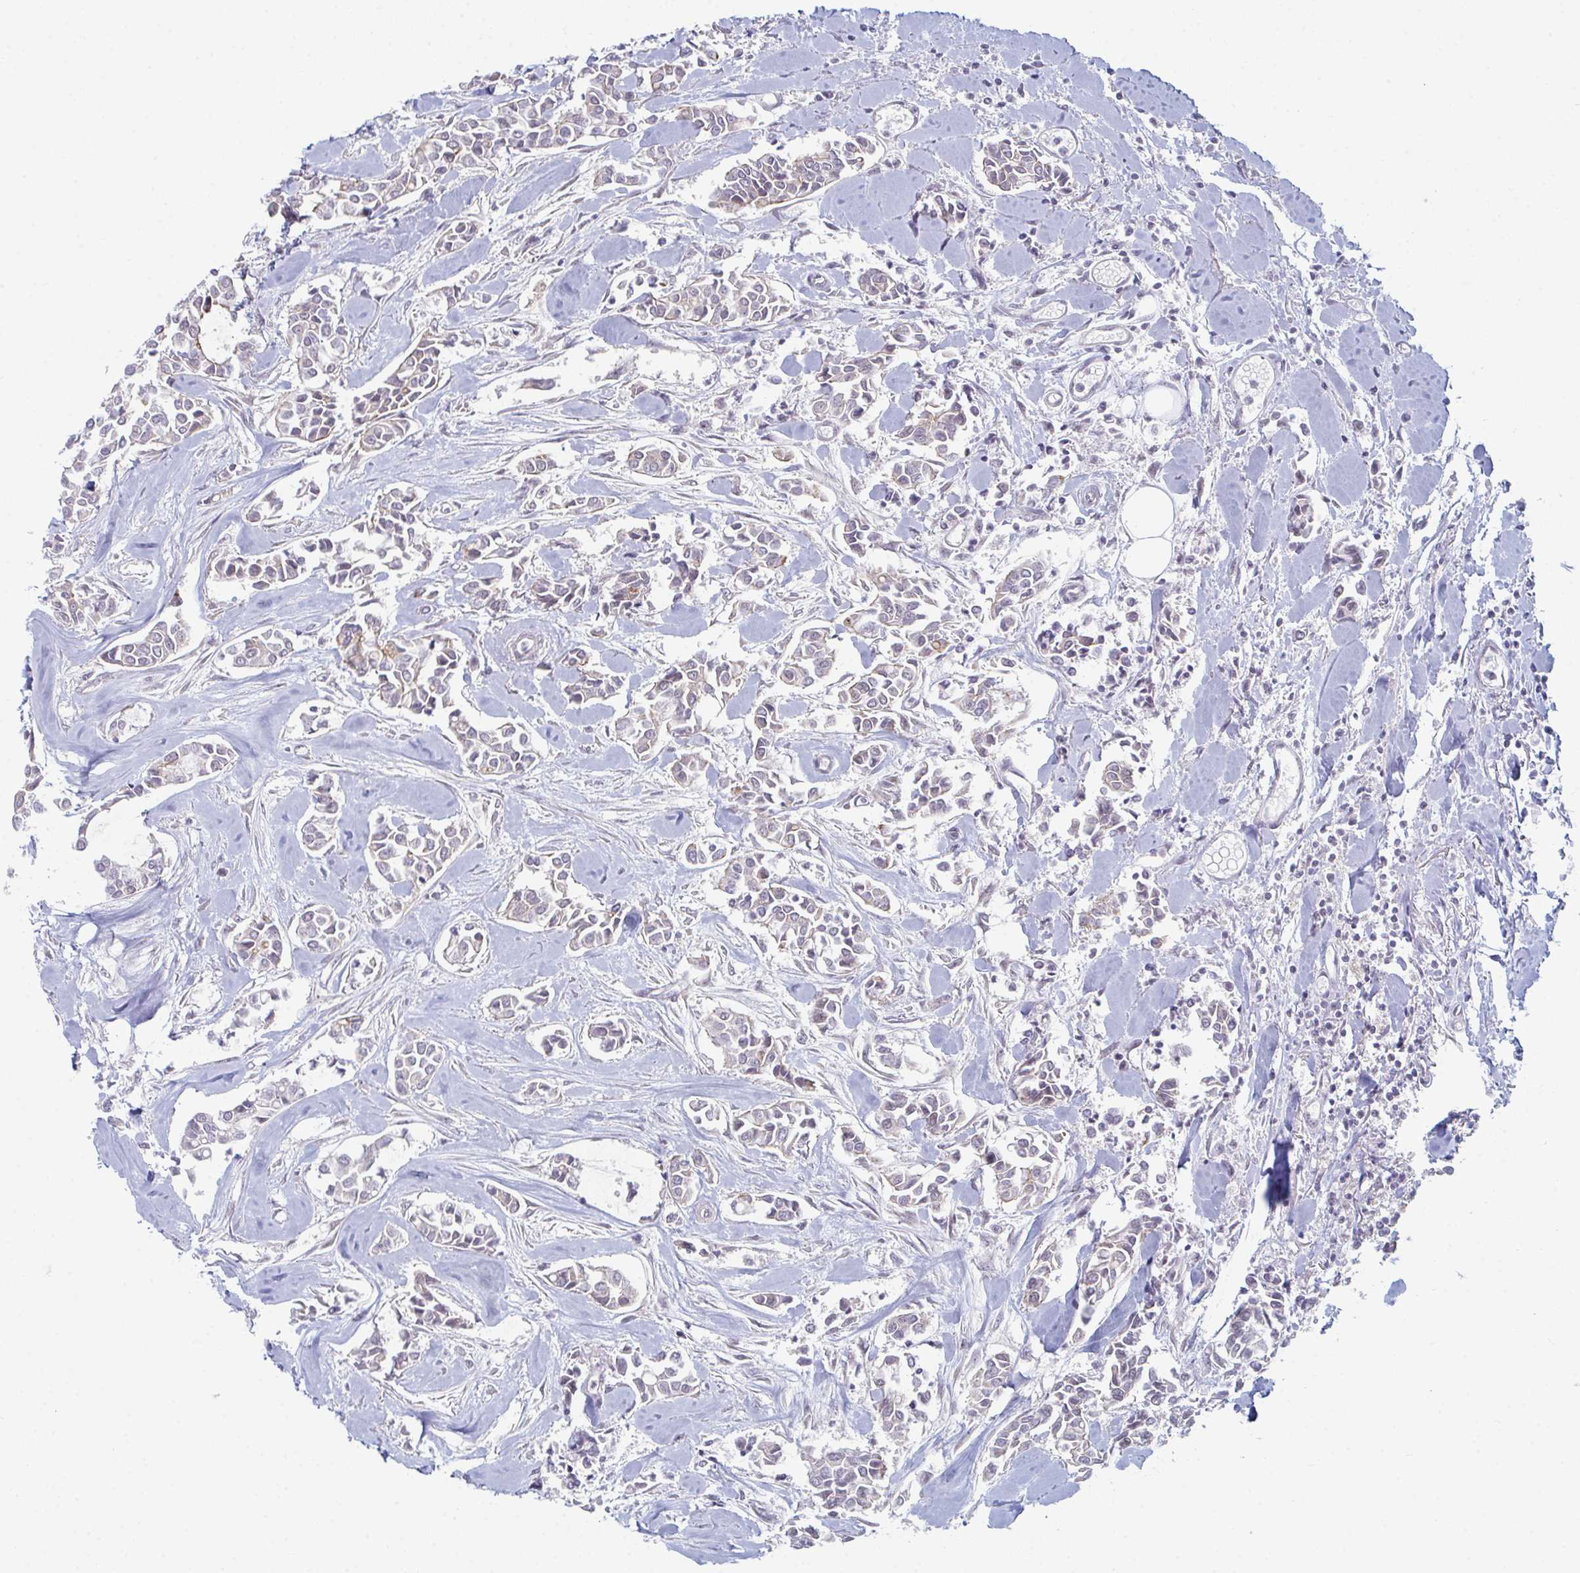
{"staining": {"intensity": "negative", "quantity": "none", "location": "none"}, "tissue": "breast cancer", "cell_type": "Tumor cells", "image_type": "cancer", "snomed": [{"axis": "morphology", "description": "Duct carcinoma"}, {"axis": "topography", "description": "Breast"}], "caption": "A high-resolution micrograph shows immunohistochemistry staining of breast cancer, which demonstrates no significant positivity in tumor cells.", "gene": "ZNF214", "patient": {"sex": "female", "age": 84}}